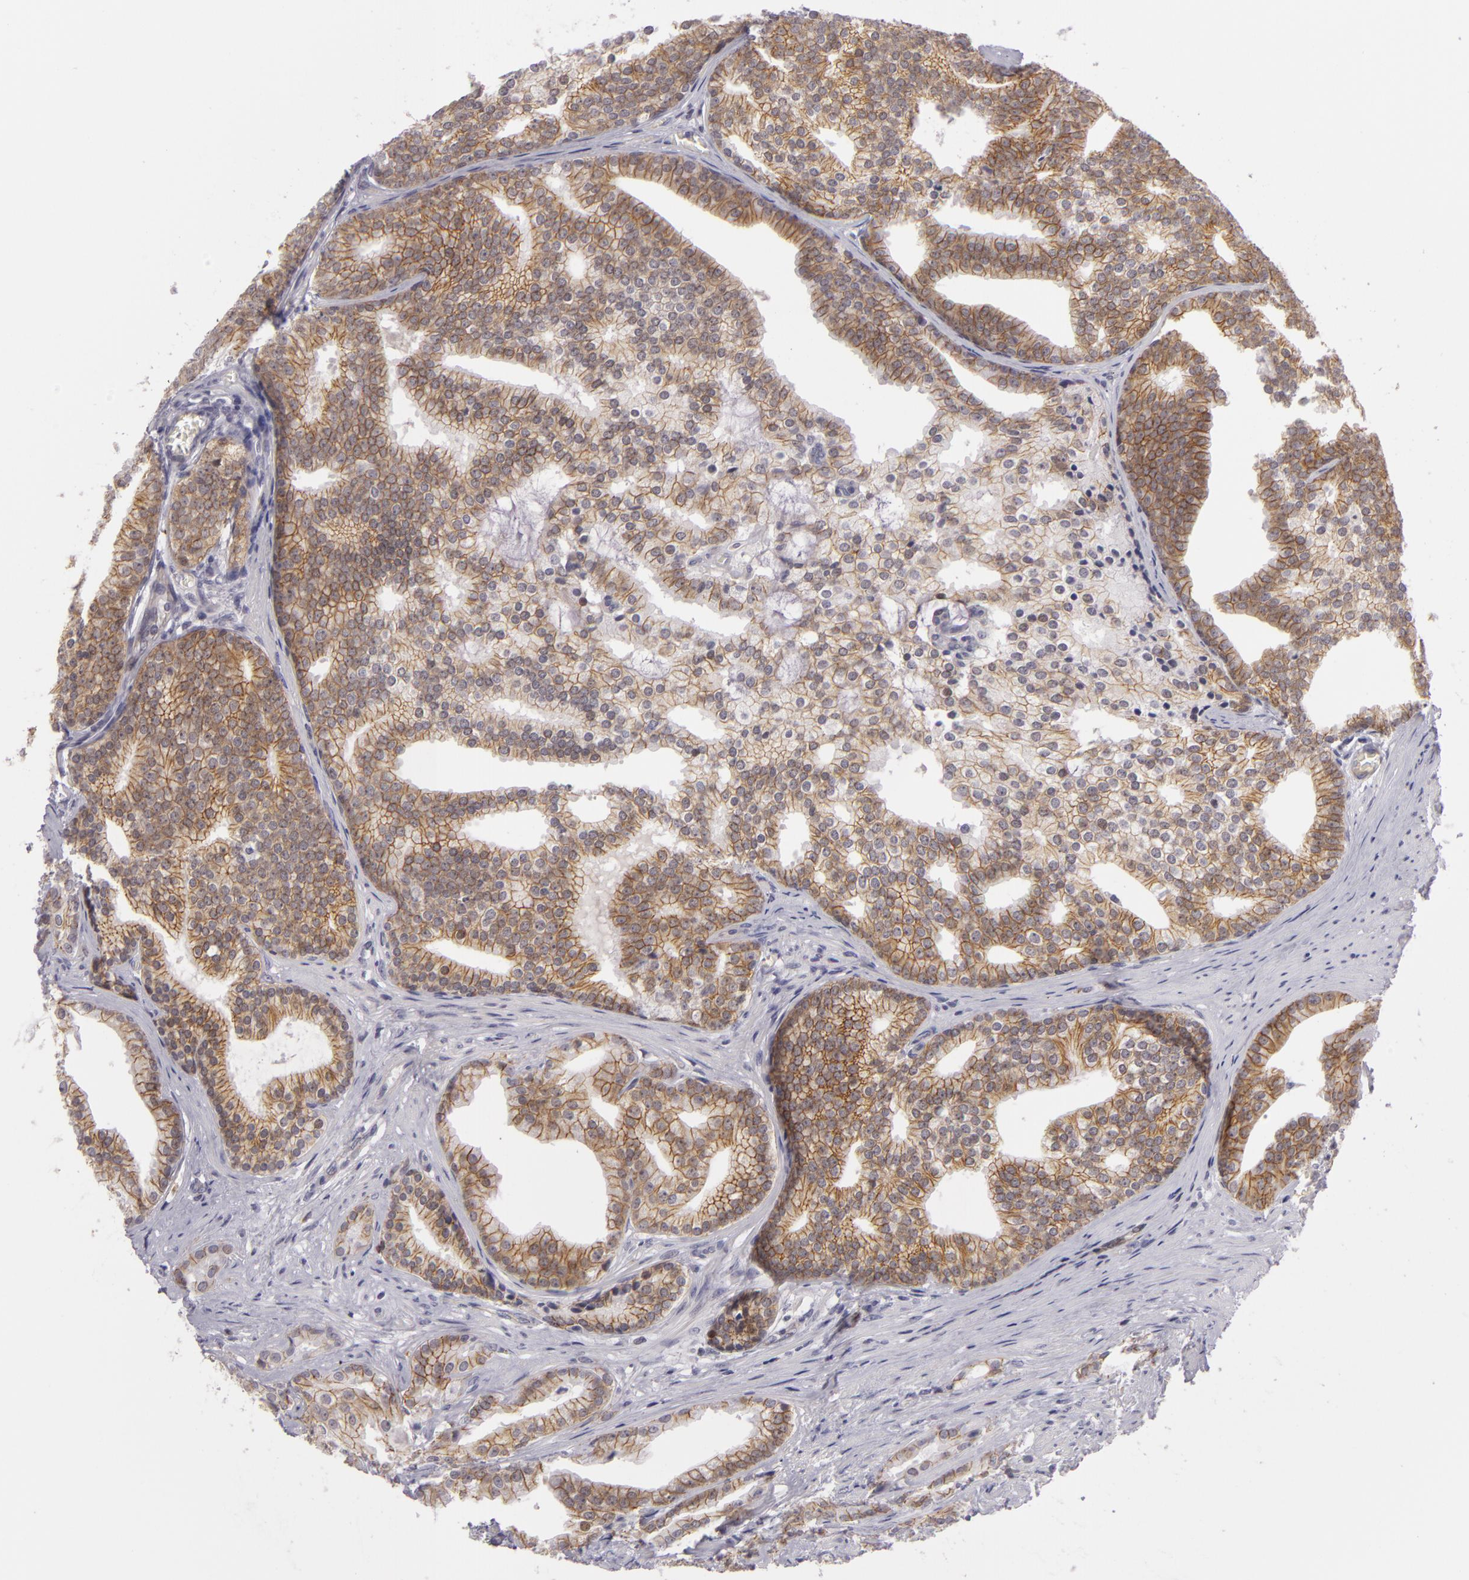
{"staining": {"intensity": "moderate", "quantity": ">75%", "location": "cytoplasmic/membranous"}, "tissue": "prostate cancer", "cell_type": "Tumor cells", "image_type": "cancer", "snomed": [{"axis": "morphology", "description": "Adenocarcinoma, Low grade"}, {"axis": "topography", "description": "Prostate"}], "caption": "A photomicrograph of human low-grade adenocarcinoma (prostate) stained for a protein demonstrates moderate cytoplasmic/membranous brown staining in tumor cells.", "gene": "CTNNB1", "patient": {"sex": "male", "age": 71}}